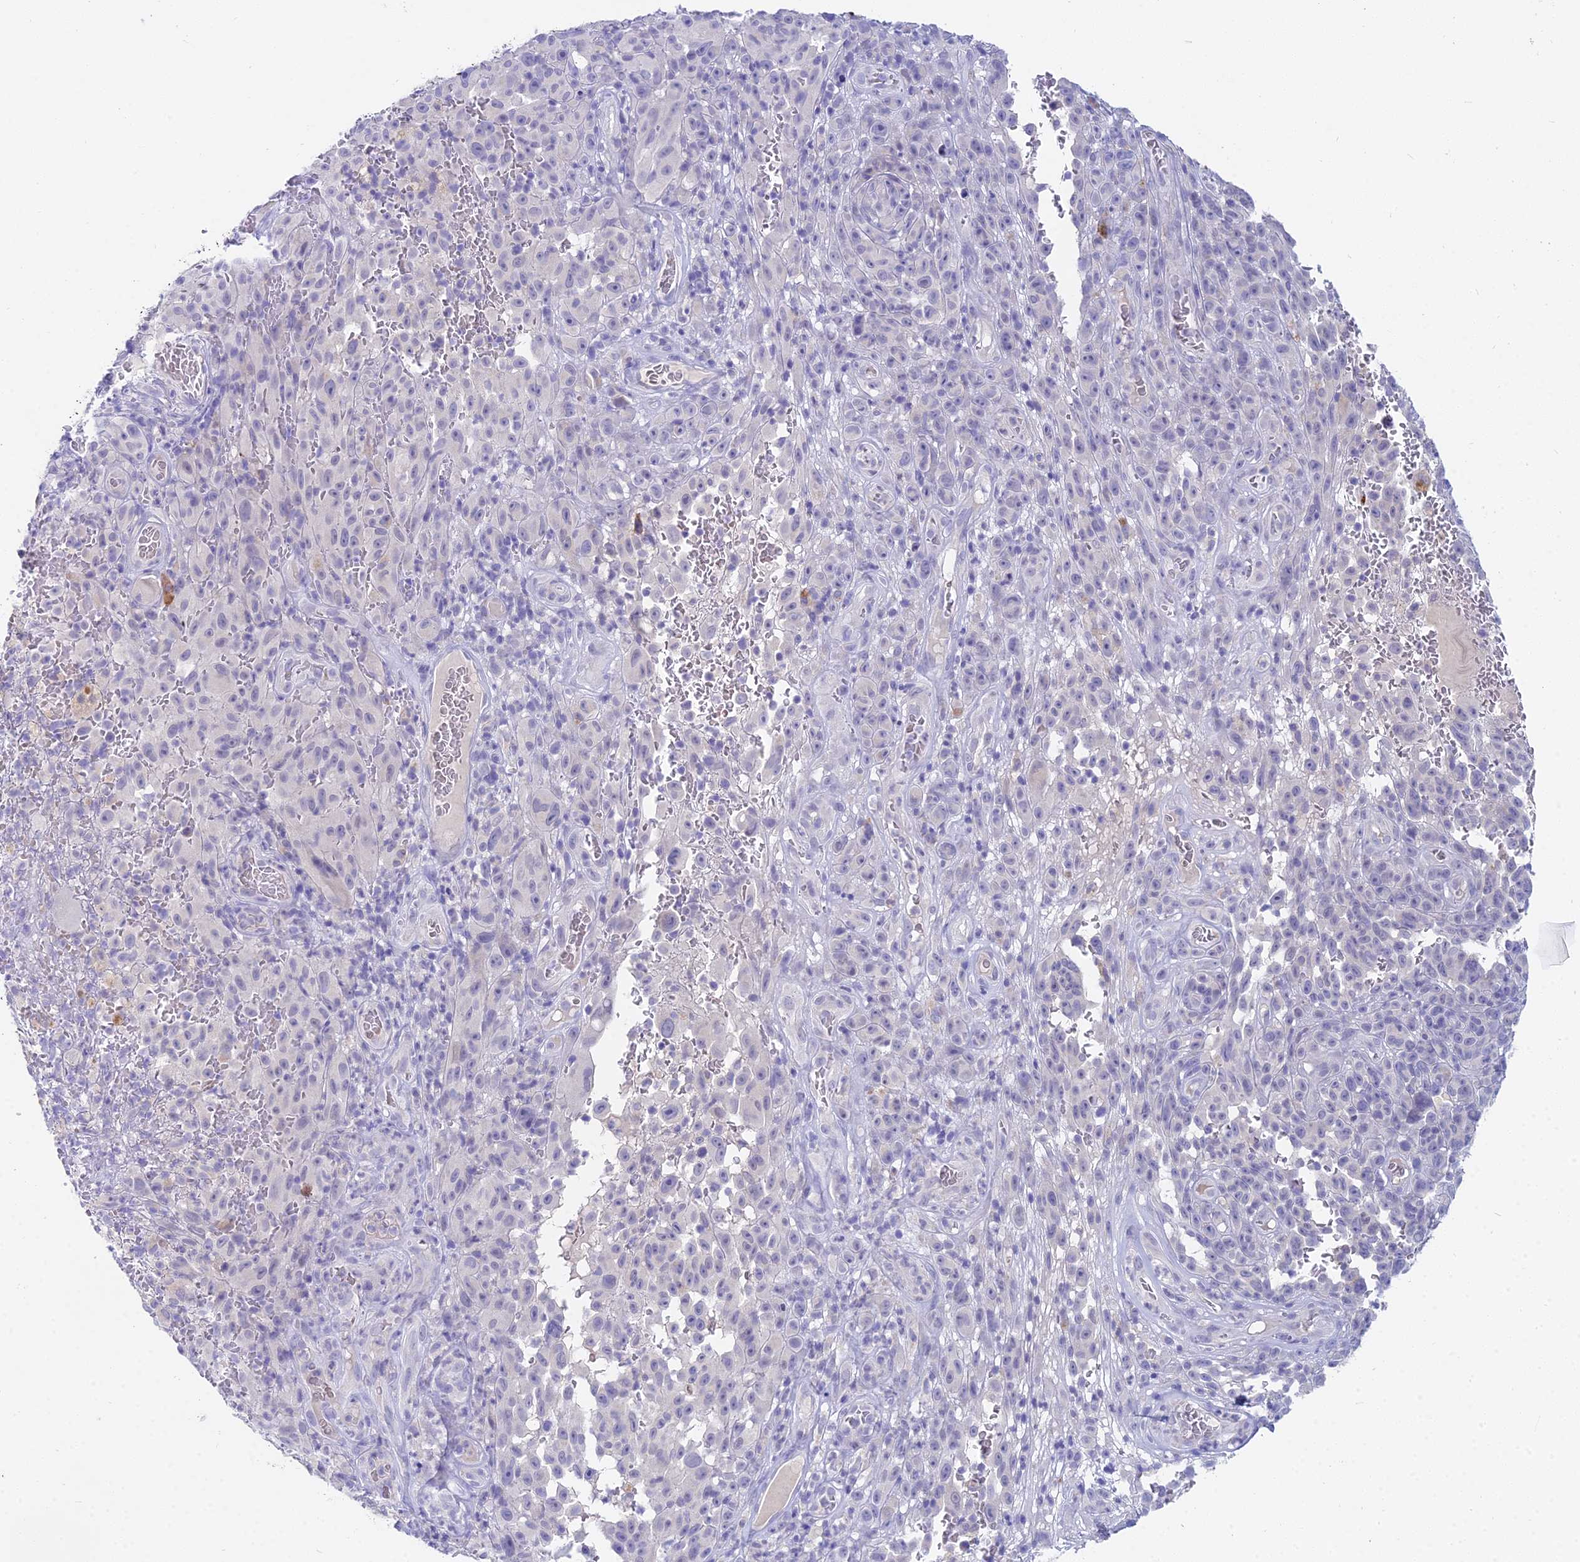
{"staining": {"intensity": "negative", "quantity": "none", "location": "none"}, "tissue": "melanoma", "cell_type": "Tumor cells", "image_type": "cancer", "snomed": [{"axis": "morphology", "description": "Malignant melanoma, NOS"}, {"axis": "topography", "description": "Skin"}], "caption": "The image shows no significant expression in tumor cells of melanoma. Nuclei are stained in blue.", "gene": "WDR43", "patient": {"sex": "female", "age": 82}}